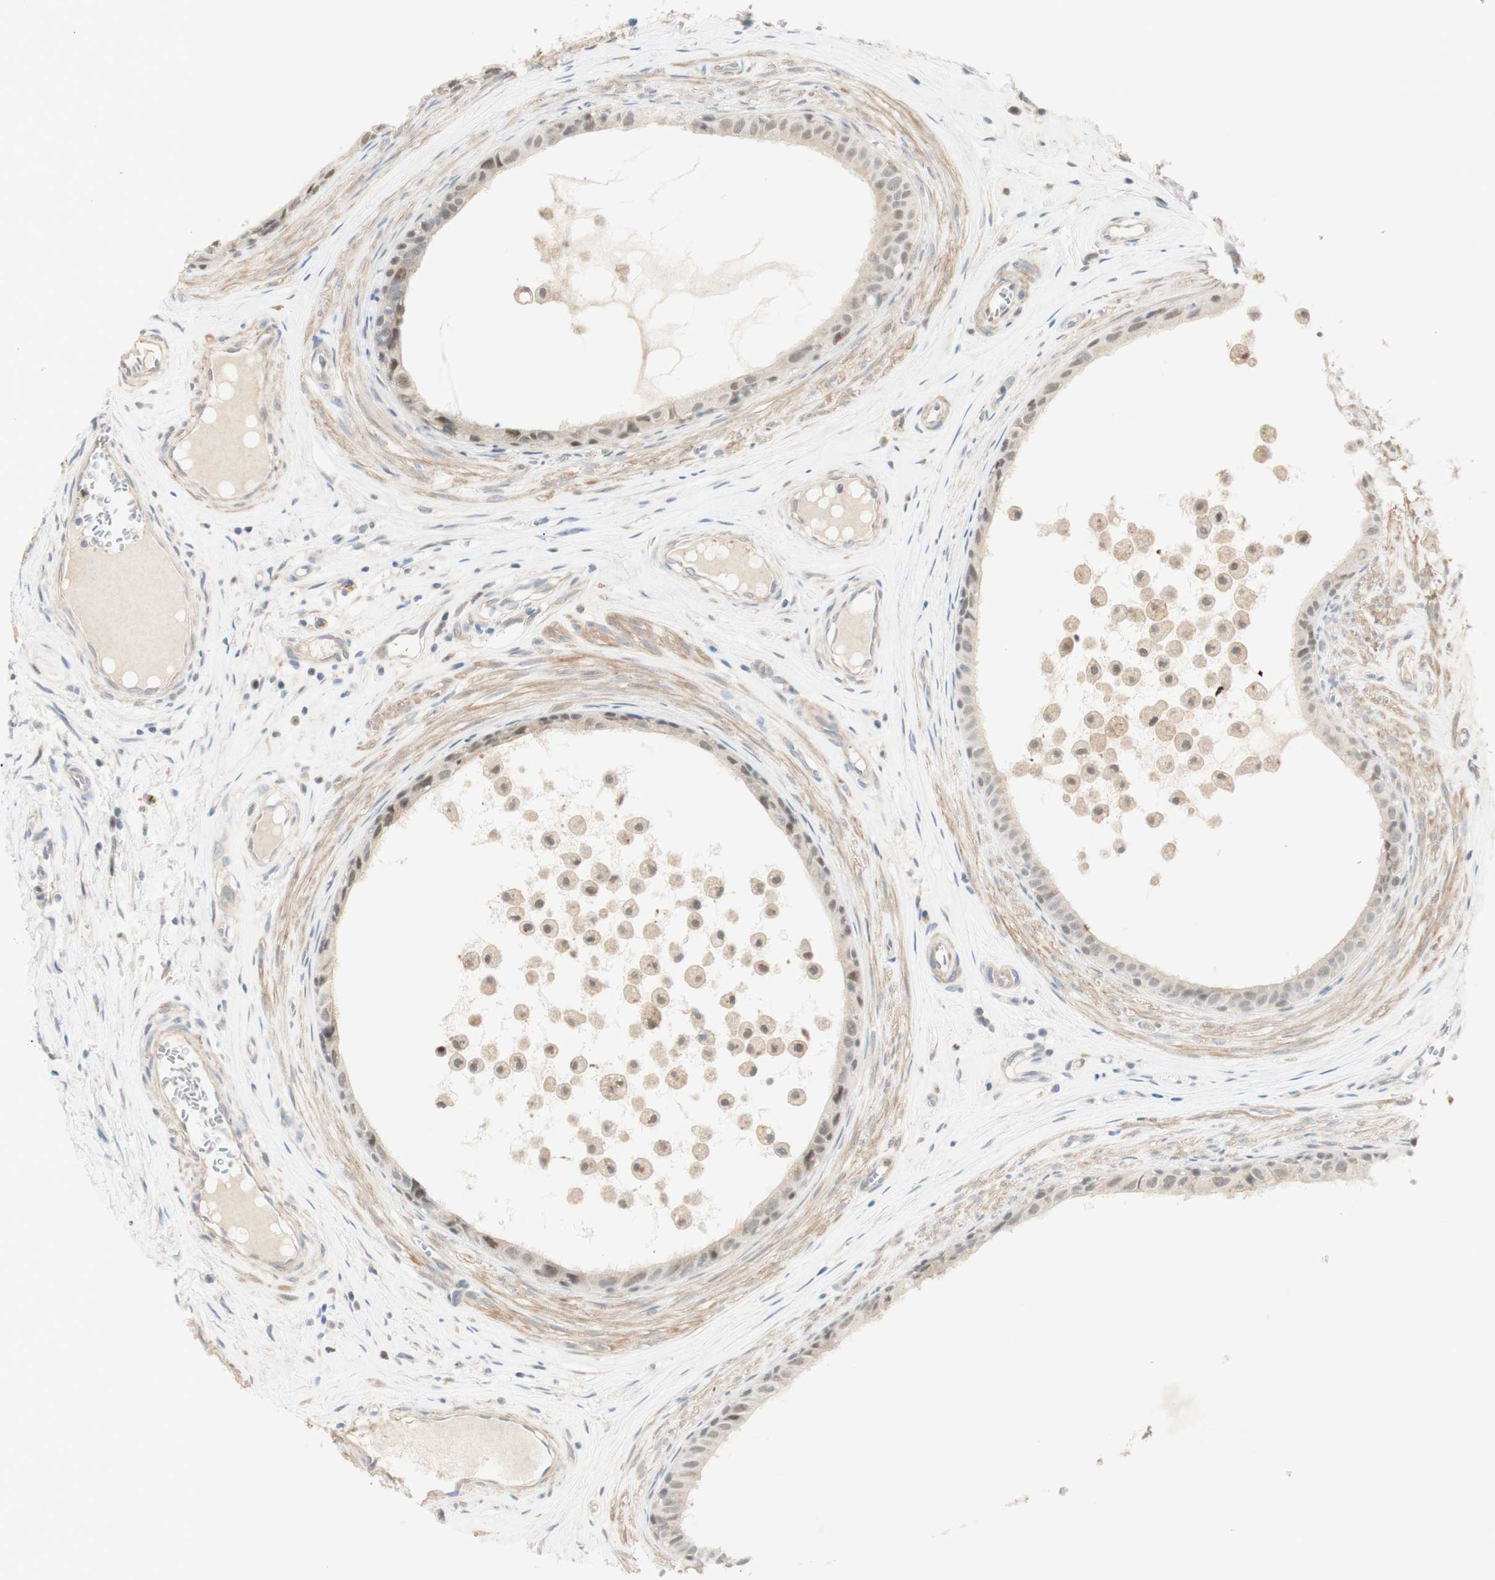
{"staining": {"intensity": "weak", "quantity": "25%-75%", "location": "nuclear"}, "tissue": "epididymis", "cell_type": "Glandular cells", "image_type": "normal", "snomed": [{"axis": "morphology", "description": "Normal tissue, NOS"}, {"axis": "morphology", "description": "Inflammation, NOS"}, {"axis": "topography", "description": "Epididymis"}], "caption": "Immunohistochemical staining of unremarkable epididymis reveals weak nuclear protein staining in about 25%-75% of glandular cells.", "gene": "RFNG", "patient": {"sex": "male", "age": 85}}